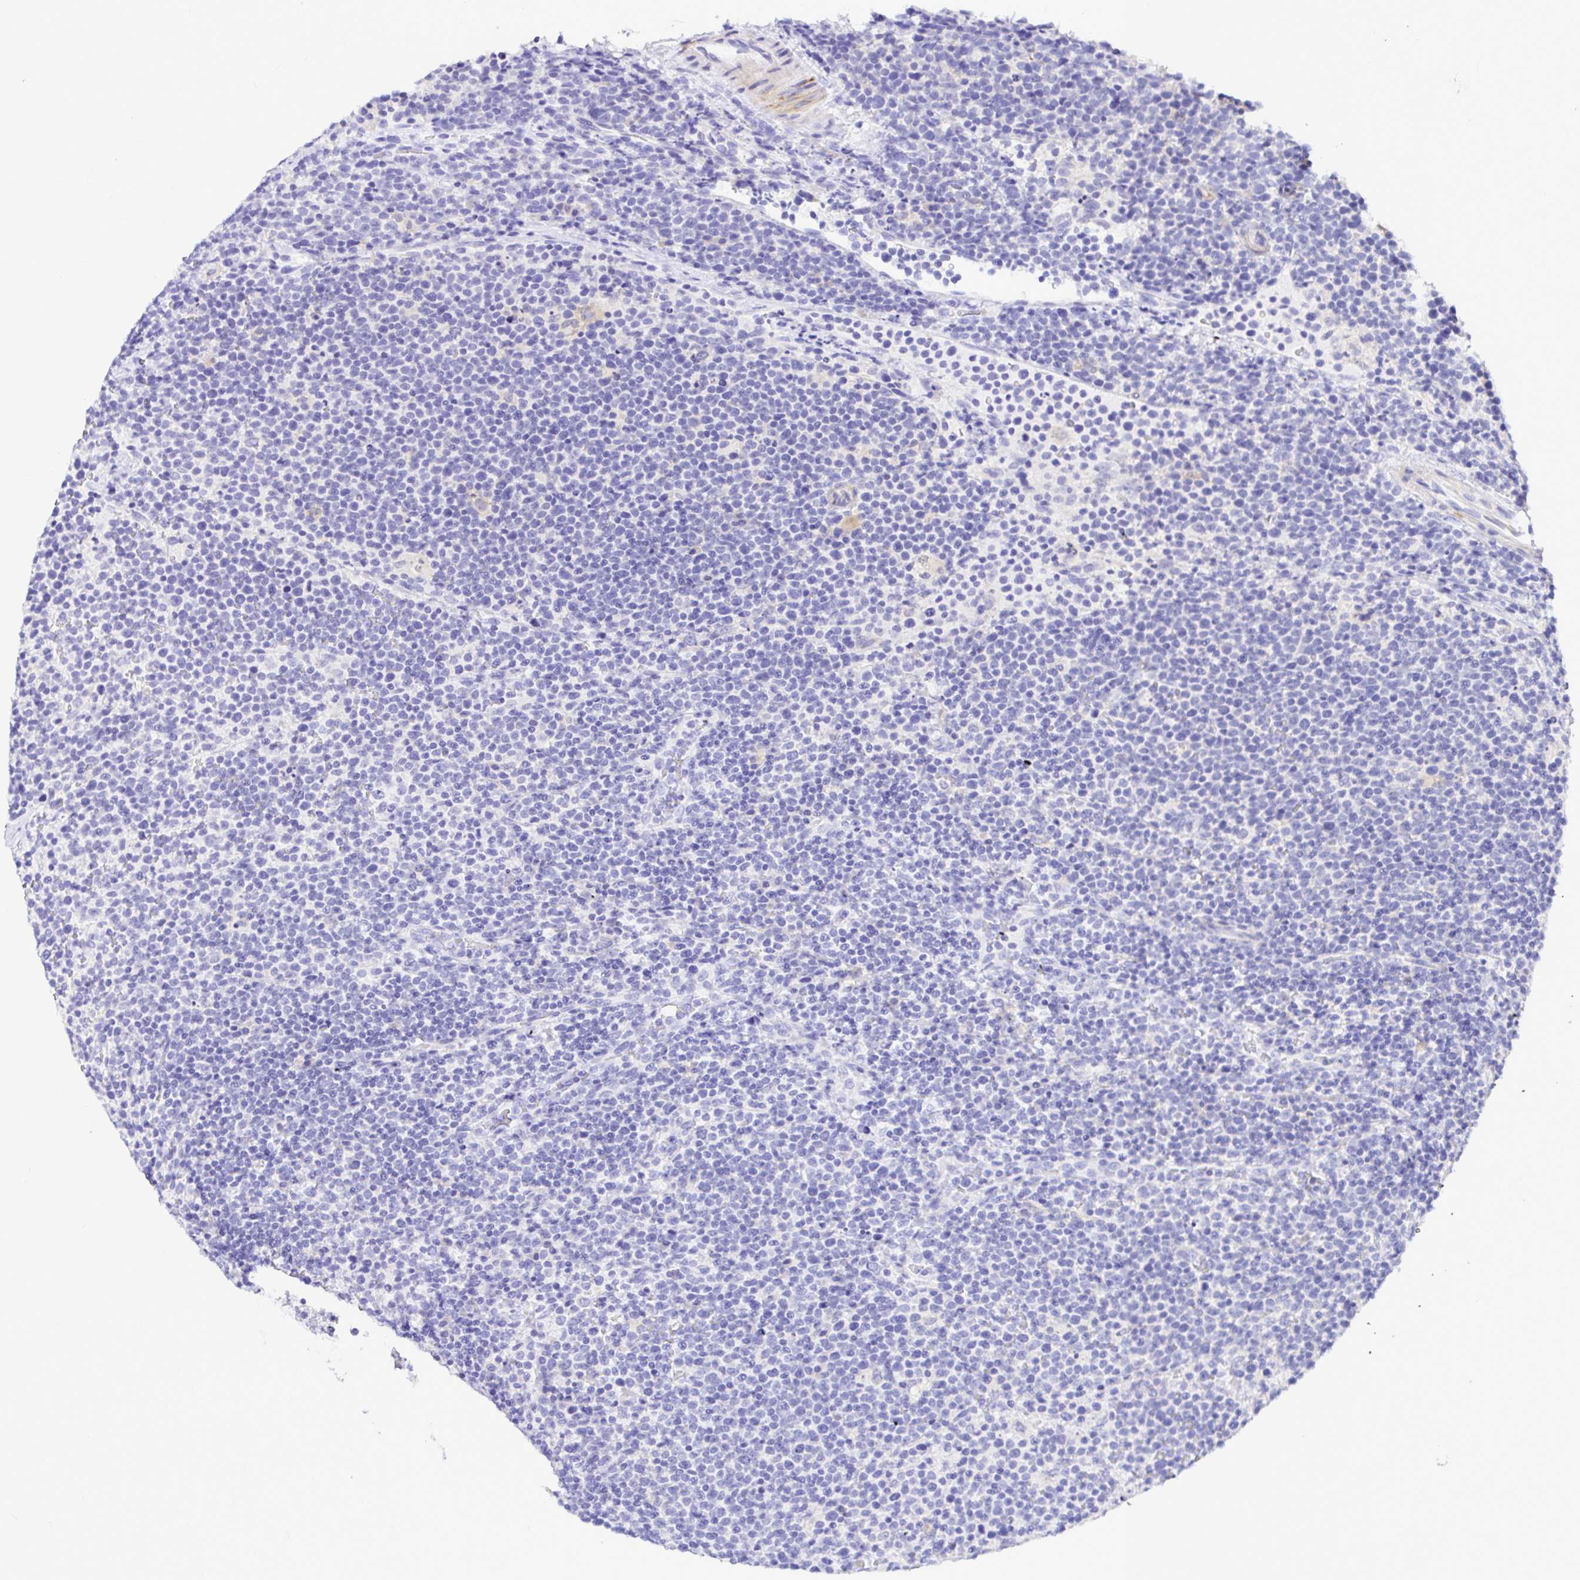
{"staining": {"intensity": "negative", "quantity": "none", "location": "none"}, "tissue": "lymphoma", "cell_type": "Tumor cells", "image_type": "cancer", "snomed": [{"axis": "morphology", "description": "Malignant lymphoma, non-Hodgkin's type, High grade"}, {"axis": "topography", "description": "Lymph node"}], "caption": "Protein analysis of high-grade malignant lymphoma, non-Hodgkin's type reveals no significant positivity in tumor cells. The staining is performed using DAB brown chromogen with nuclei counter-stained in using hematoxylin.", "gene": "BACE2", "patient": {"sex": "male", "age": 61}}